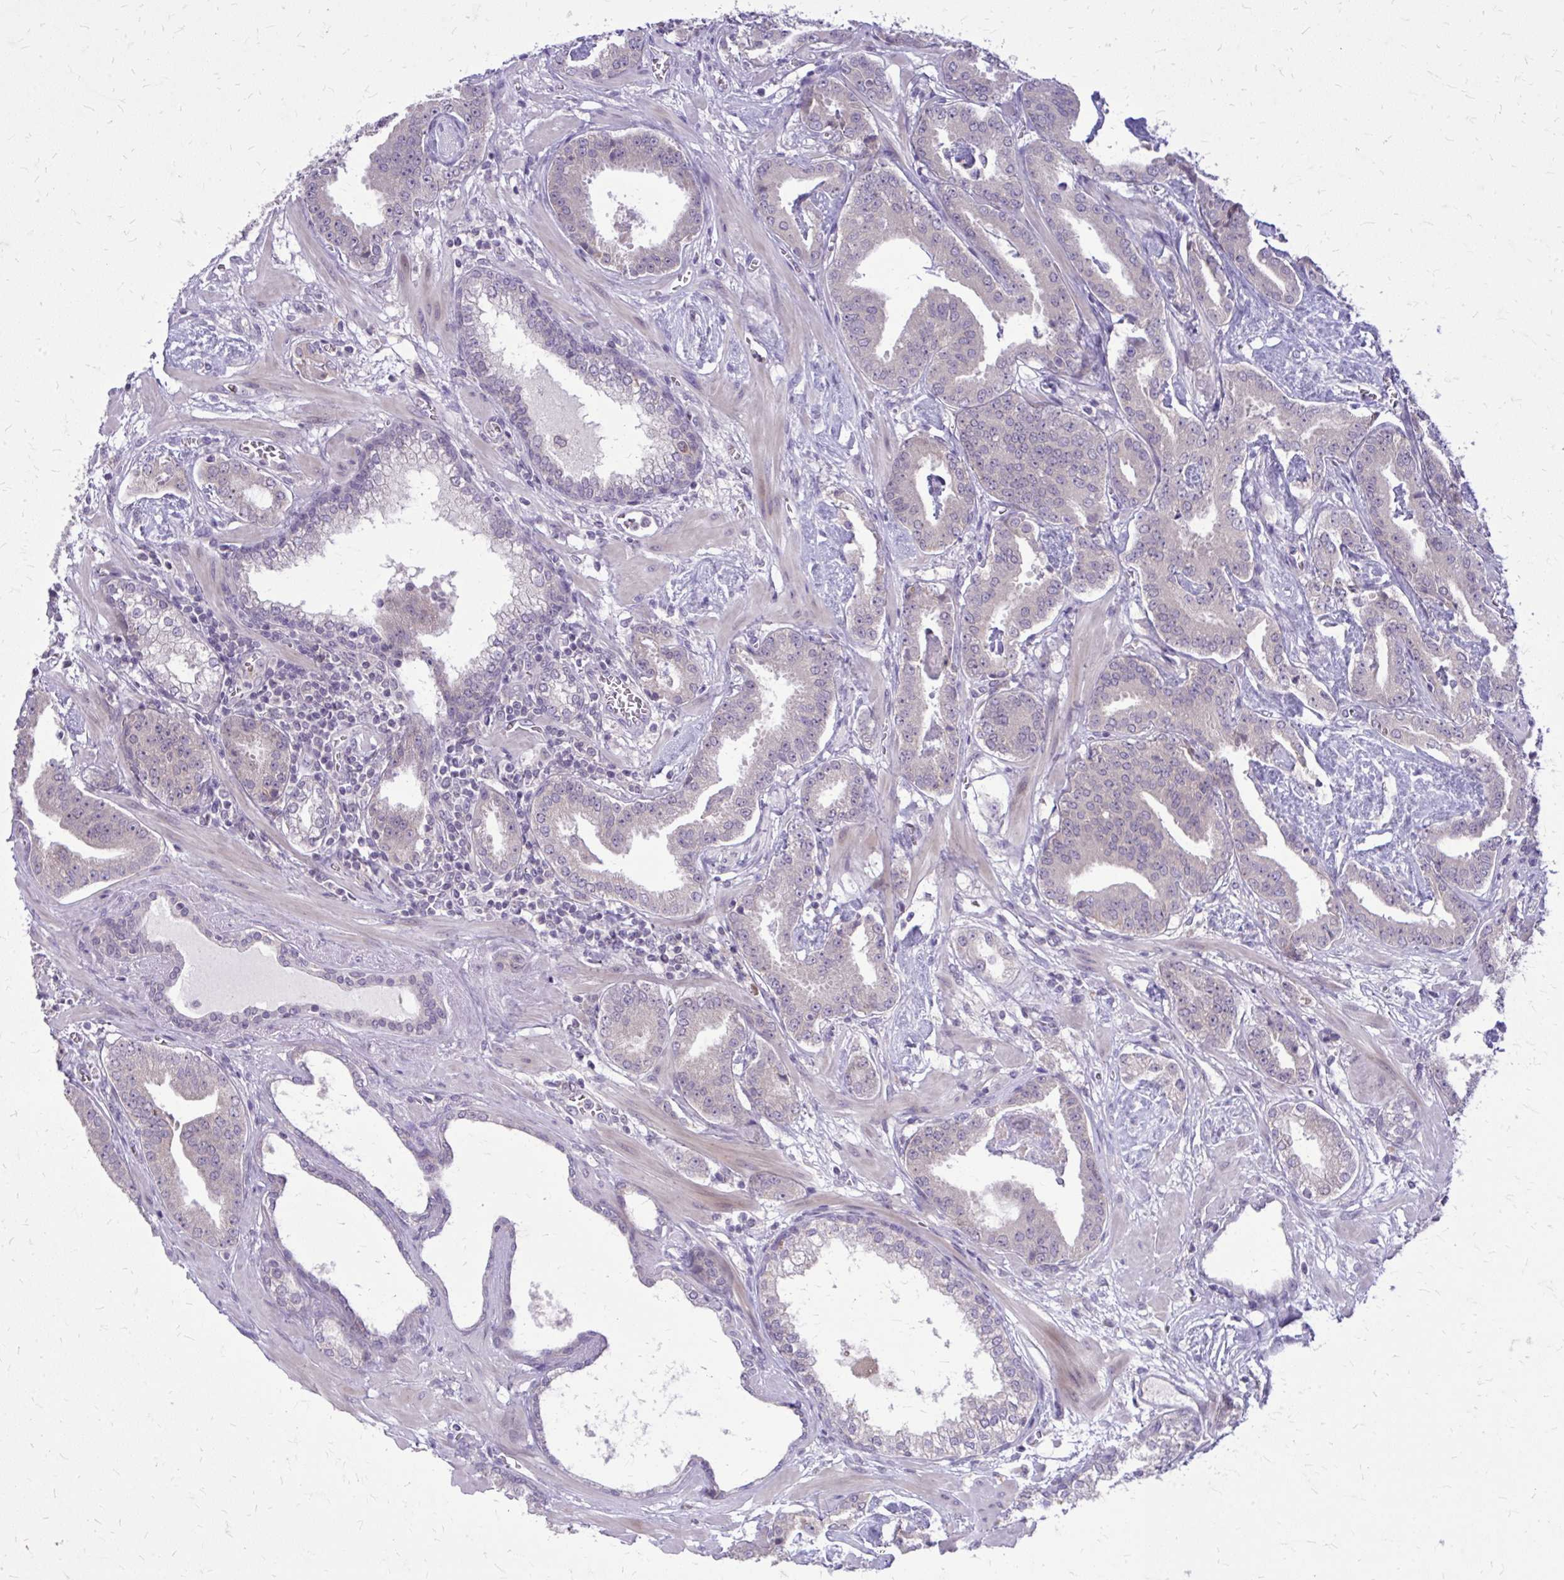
{"staining": {"intensity": "negative", "quantity": "none", "location": "none"}, "tissue": "prostate cancer", "cell_type": "Tumor cells", "image_type": "cancer", "snomed": [{"axis": "morphology", "description": "Adenocarcinoma, Low grade"}, {"axis": "topography", "description": "Prostate"}], "caption": "There is no significant staining in tumor cells of prostate cancer (adenocarcinoma (low-grade)).", "gene": "DPY19L1", "patient": {"sex": "male", "age": 62}}